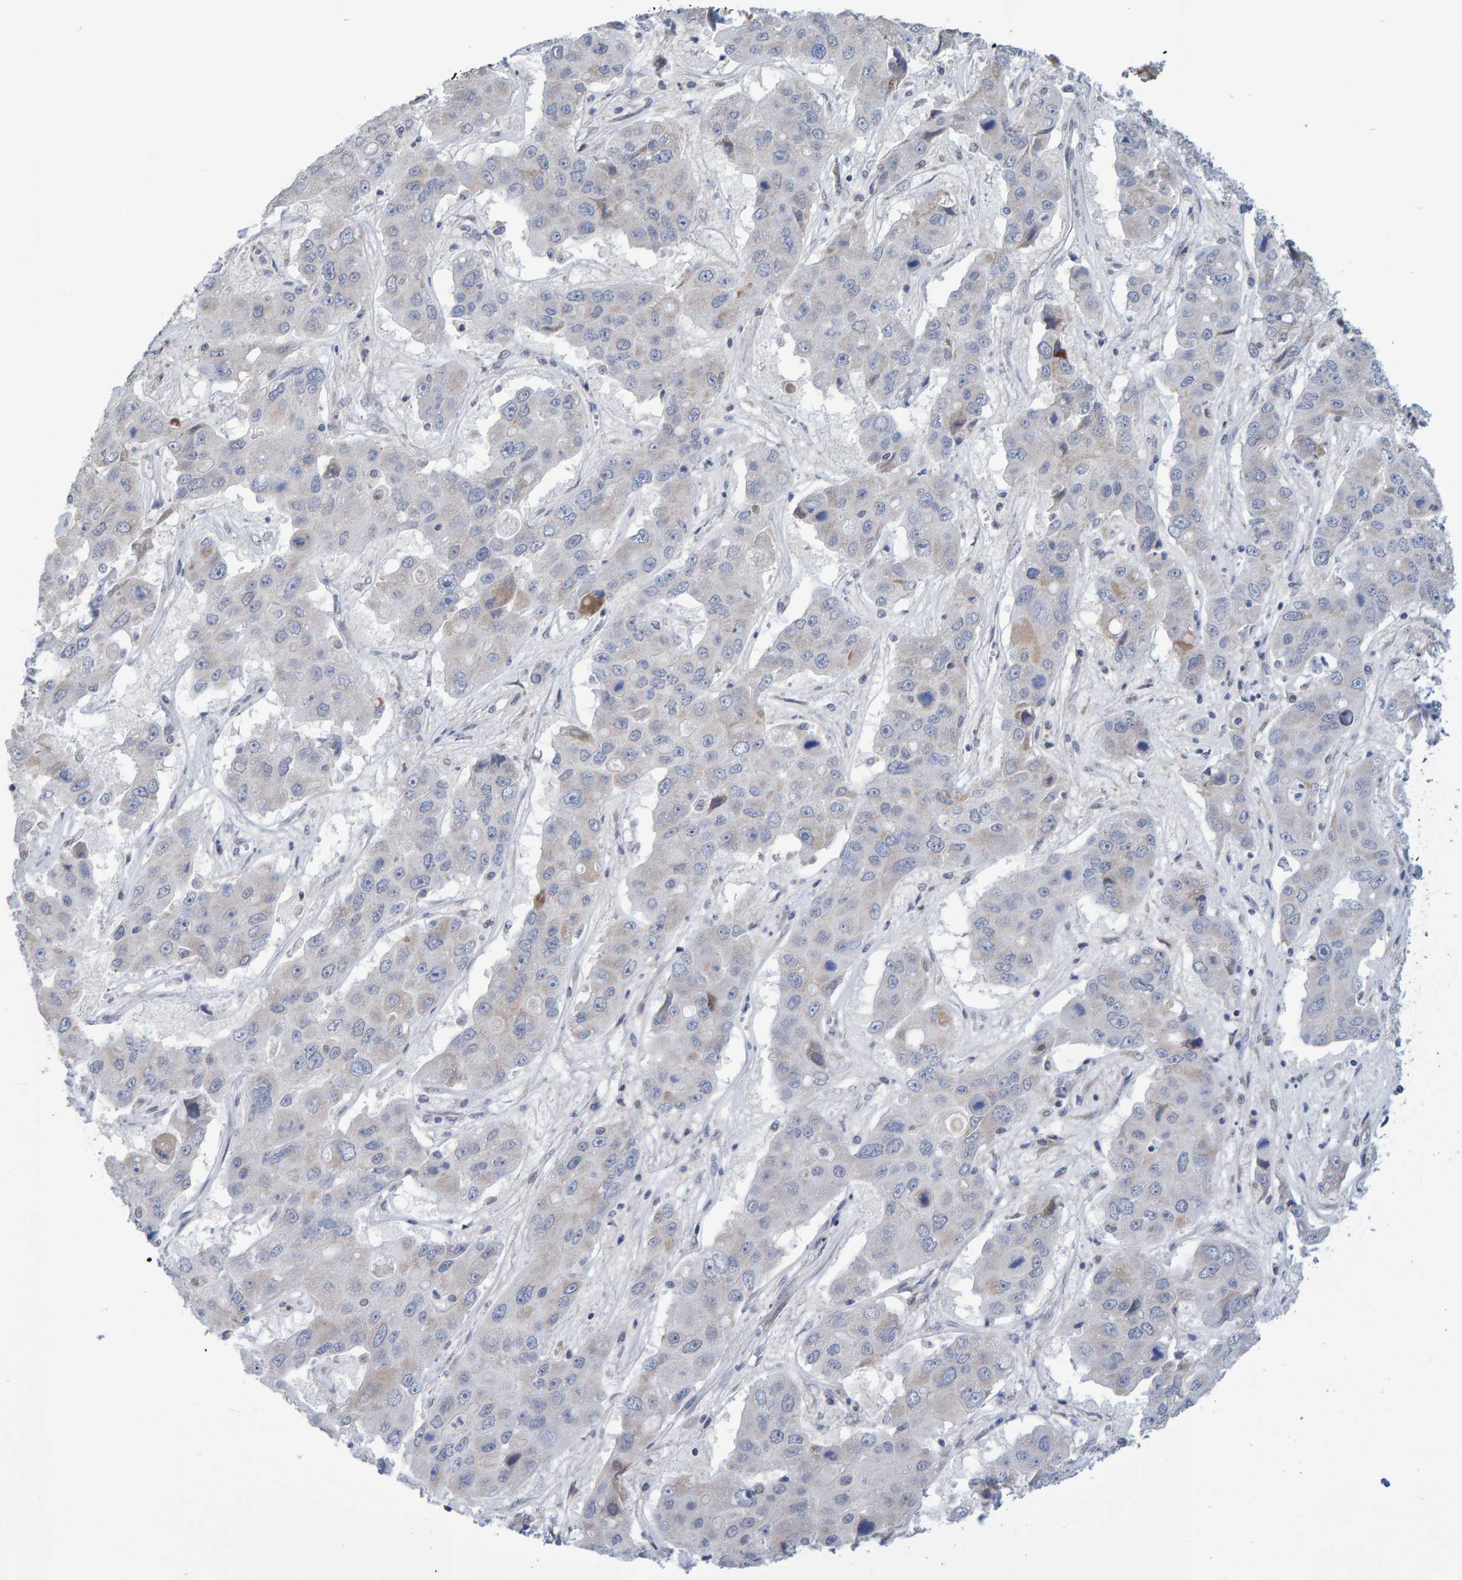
{"staining": {"intensity": "moderate", "quantity": "<25%", "location": "cytoplasmic/membranous"}, "tissue": "liver cancer", "cell_type": "Tumor cells", "image_type": "cancer", "snomed": [{"axis": "morphology", "description": "Cholangiocarcinoma"}, {"axis": "topography", "description": "Liver"}], "caption": "An IHC photomicrograph of tumor tissue is shown. Protein staining in brown shows moderate cytoplasmic/membranous positivity in liver cancer (cholangiocarcinoma) within tumor cells.", "gene": "USP43", "patient": {"sex": "male", "age": 67}}